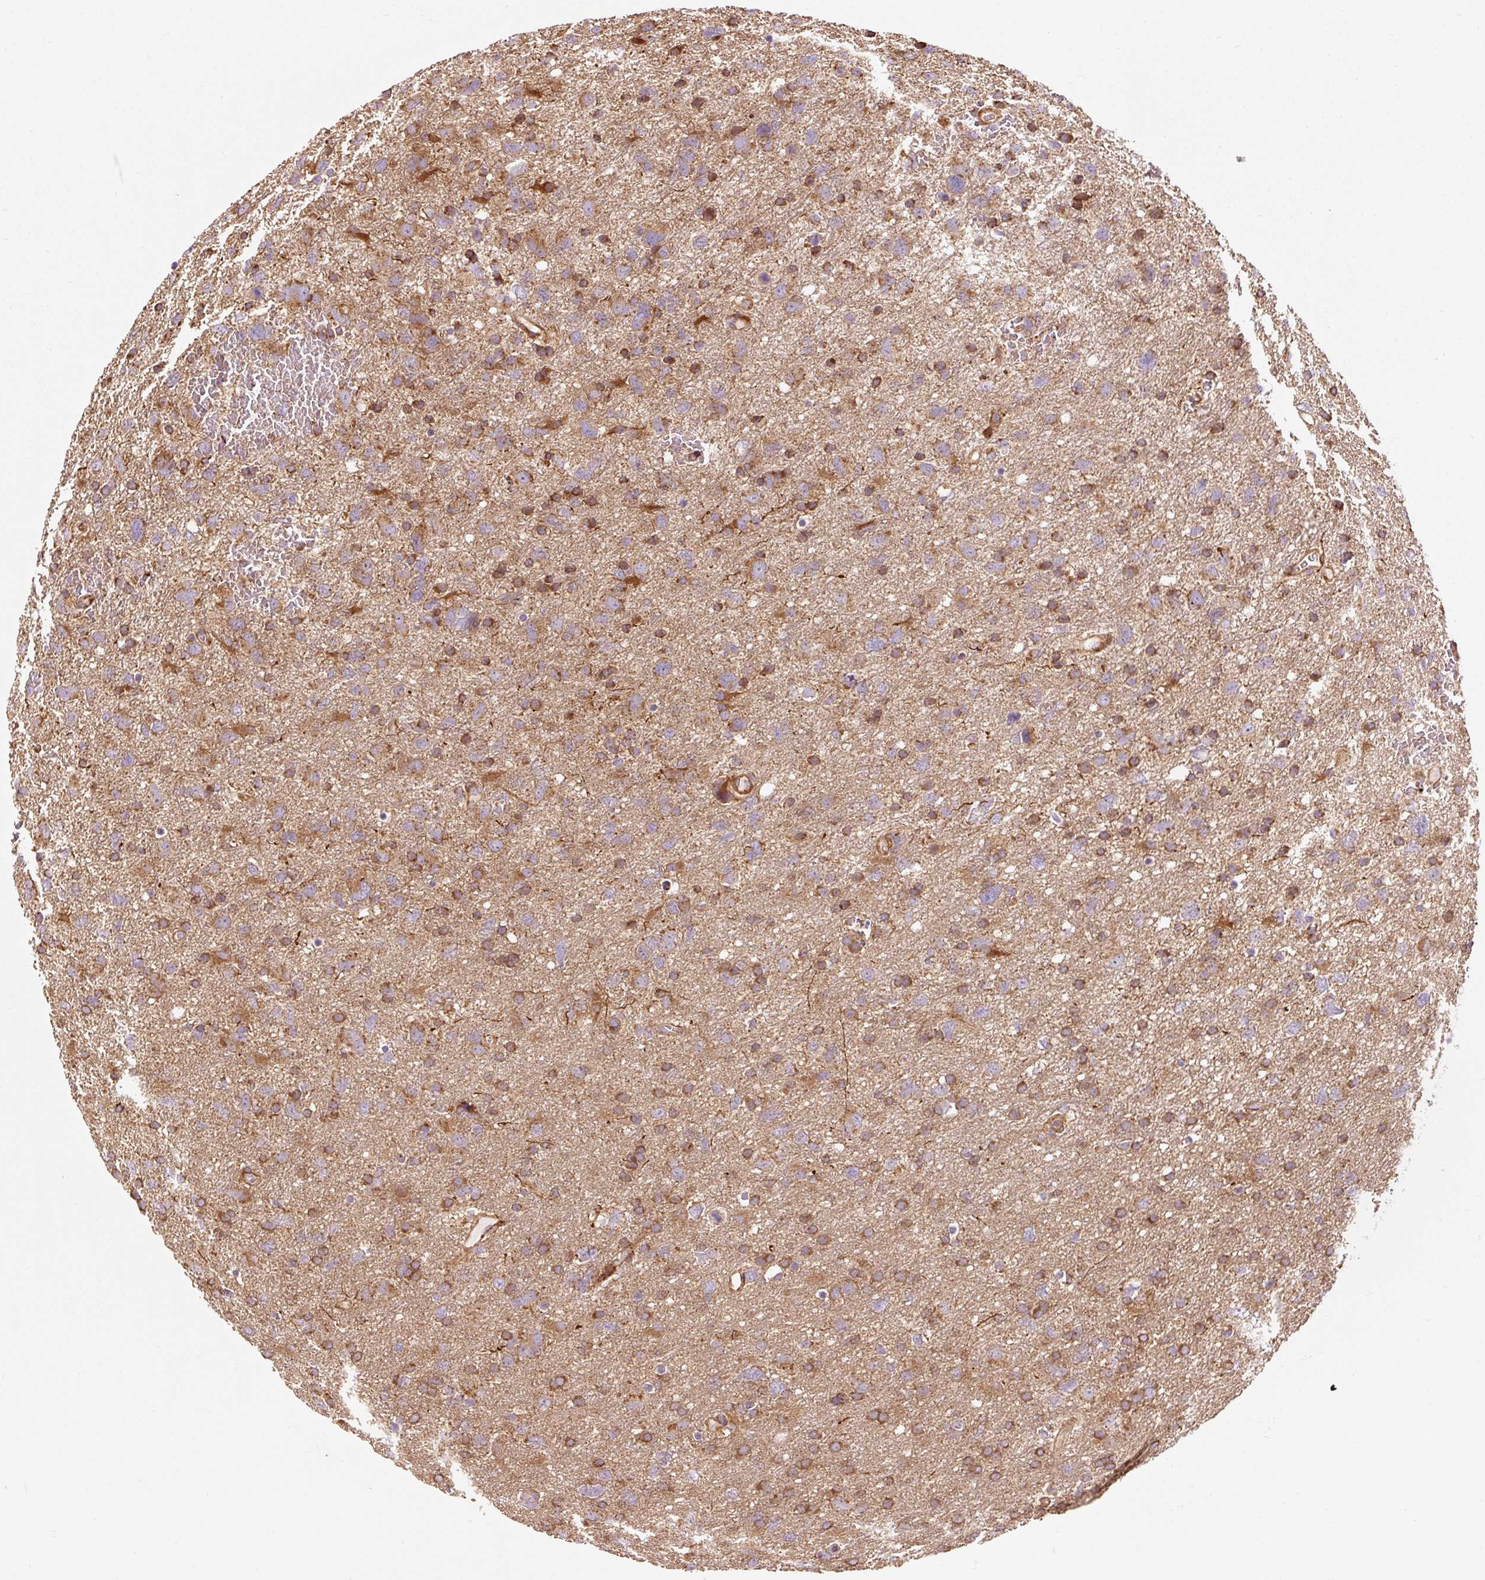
{"staining": {"intensity": "moderate", "quantity": ">75%", "location": "cytoplasmic/membranous"}, "tissue": "glioma", "cell_type": "Tumor cells", "image_type": "cancer", "snomed": [{"axis": "morphology", "description": "Glioma, malignant, High grade"}, {"axis": "topography", "description": "Brain"}], "caption": "There is medium levels of moderate cytoplasmic/membranous positivity in tumor cells of malignant high-grade glioma, as demonstrated by immunohistochemical staining (brown color).", "gene": "ISCU", "patient": {"sex": "male", "age": 61}}